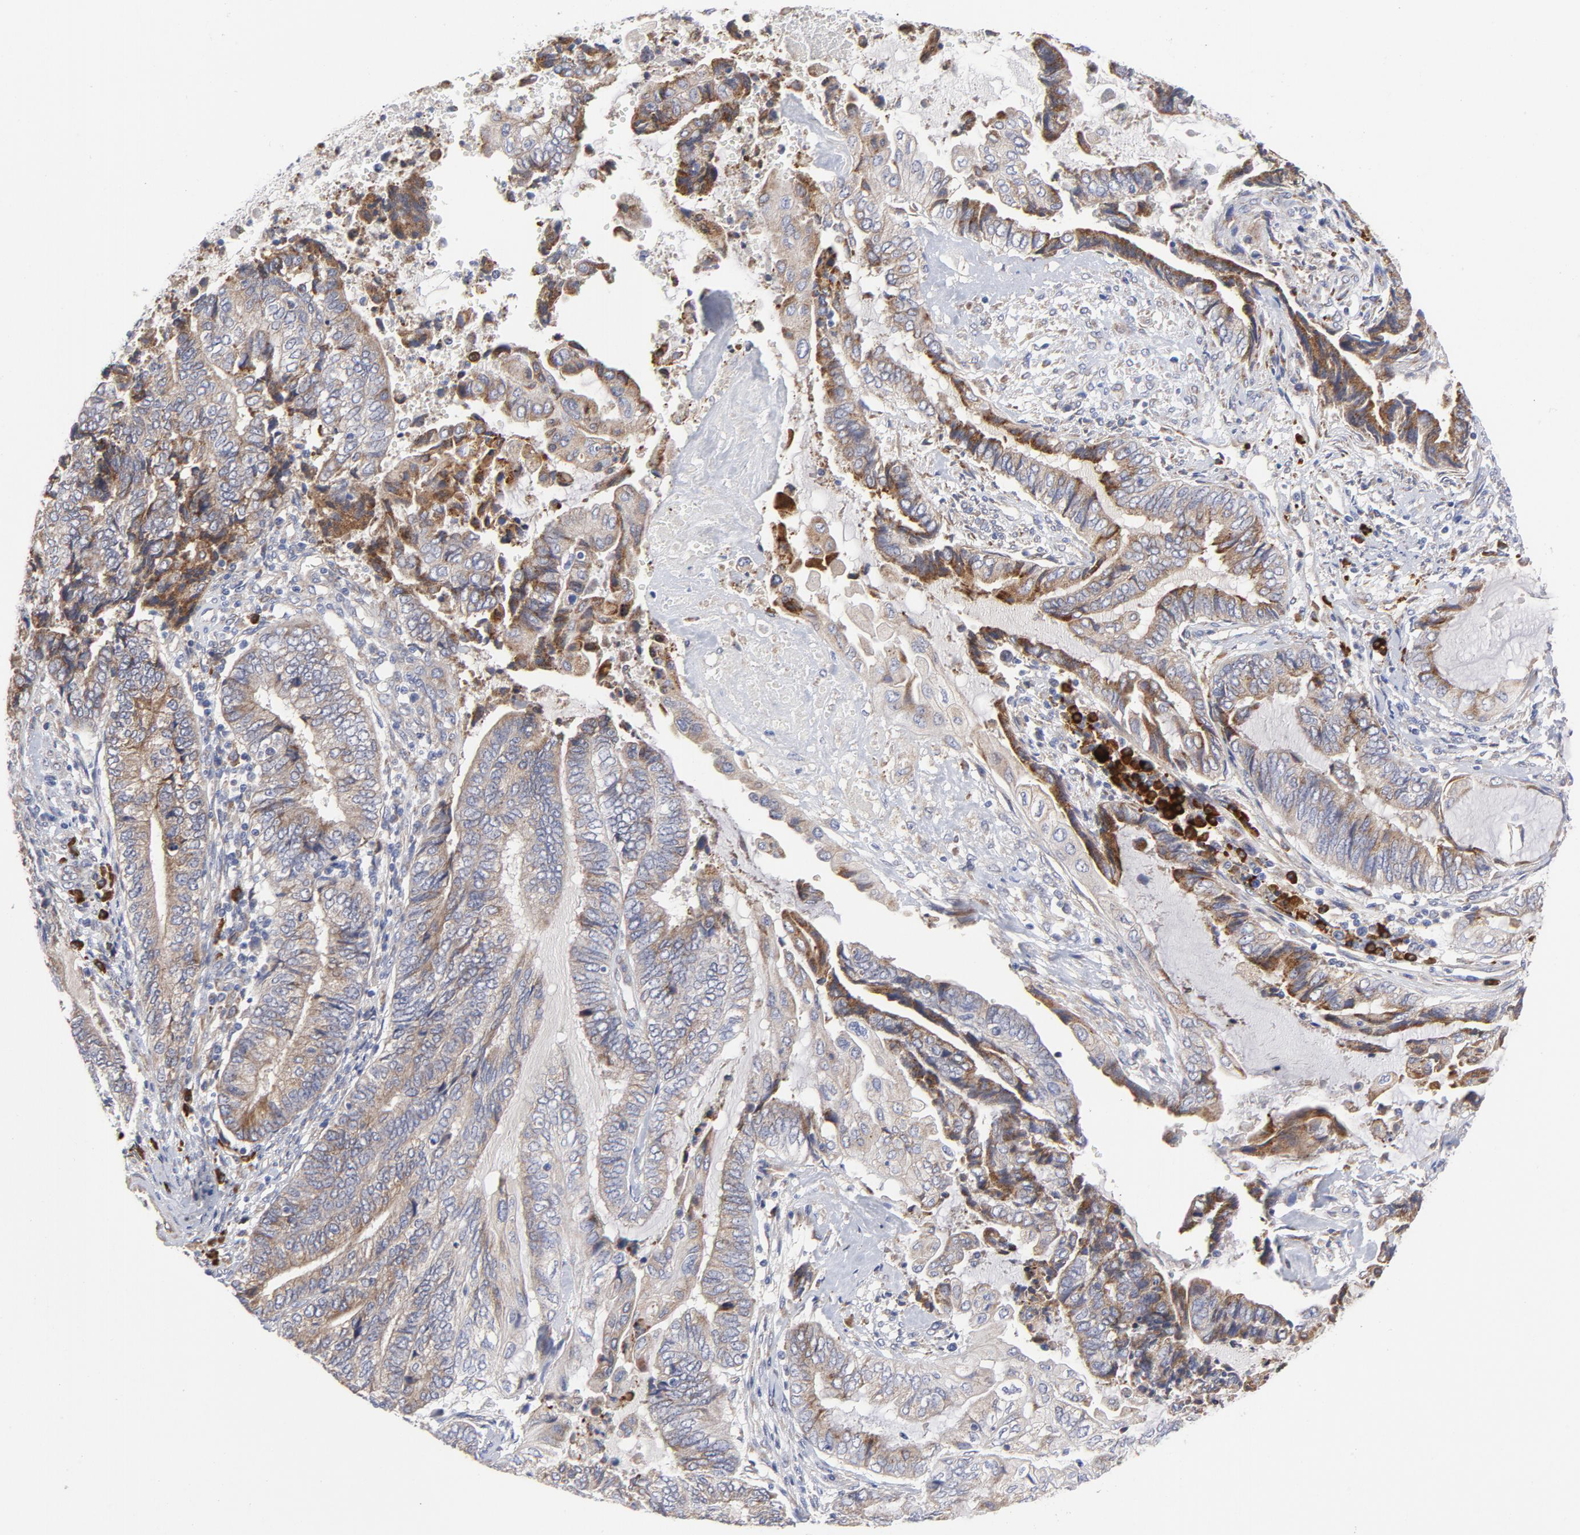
{"staining": {"intensity": "weak", "quantity": "25%-75%", "location": "cytoplasmic/membranous"}, "tissue": "endometrial cancer", "cell_type": "Tumor cells", "image_type": "cancer", "snomed": [{"axis": "morphology", "description": "Adenocarcinoma, NOS"}, {"axis": "topography", "description": "Uterus"}, {"axis": "topography", "description": "Endometrium"}], "caption": "Immunohistochemical staining of human endometrial adenocarcinoma displays low levels of weak cytoplasmic/membranous expression in about 25%-75% of tumor cells.", "gene": "RAPGEF3", "patient": {"sex": "female", "age": 70}}